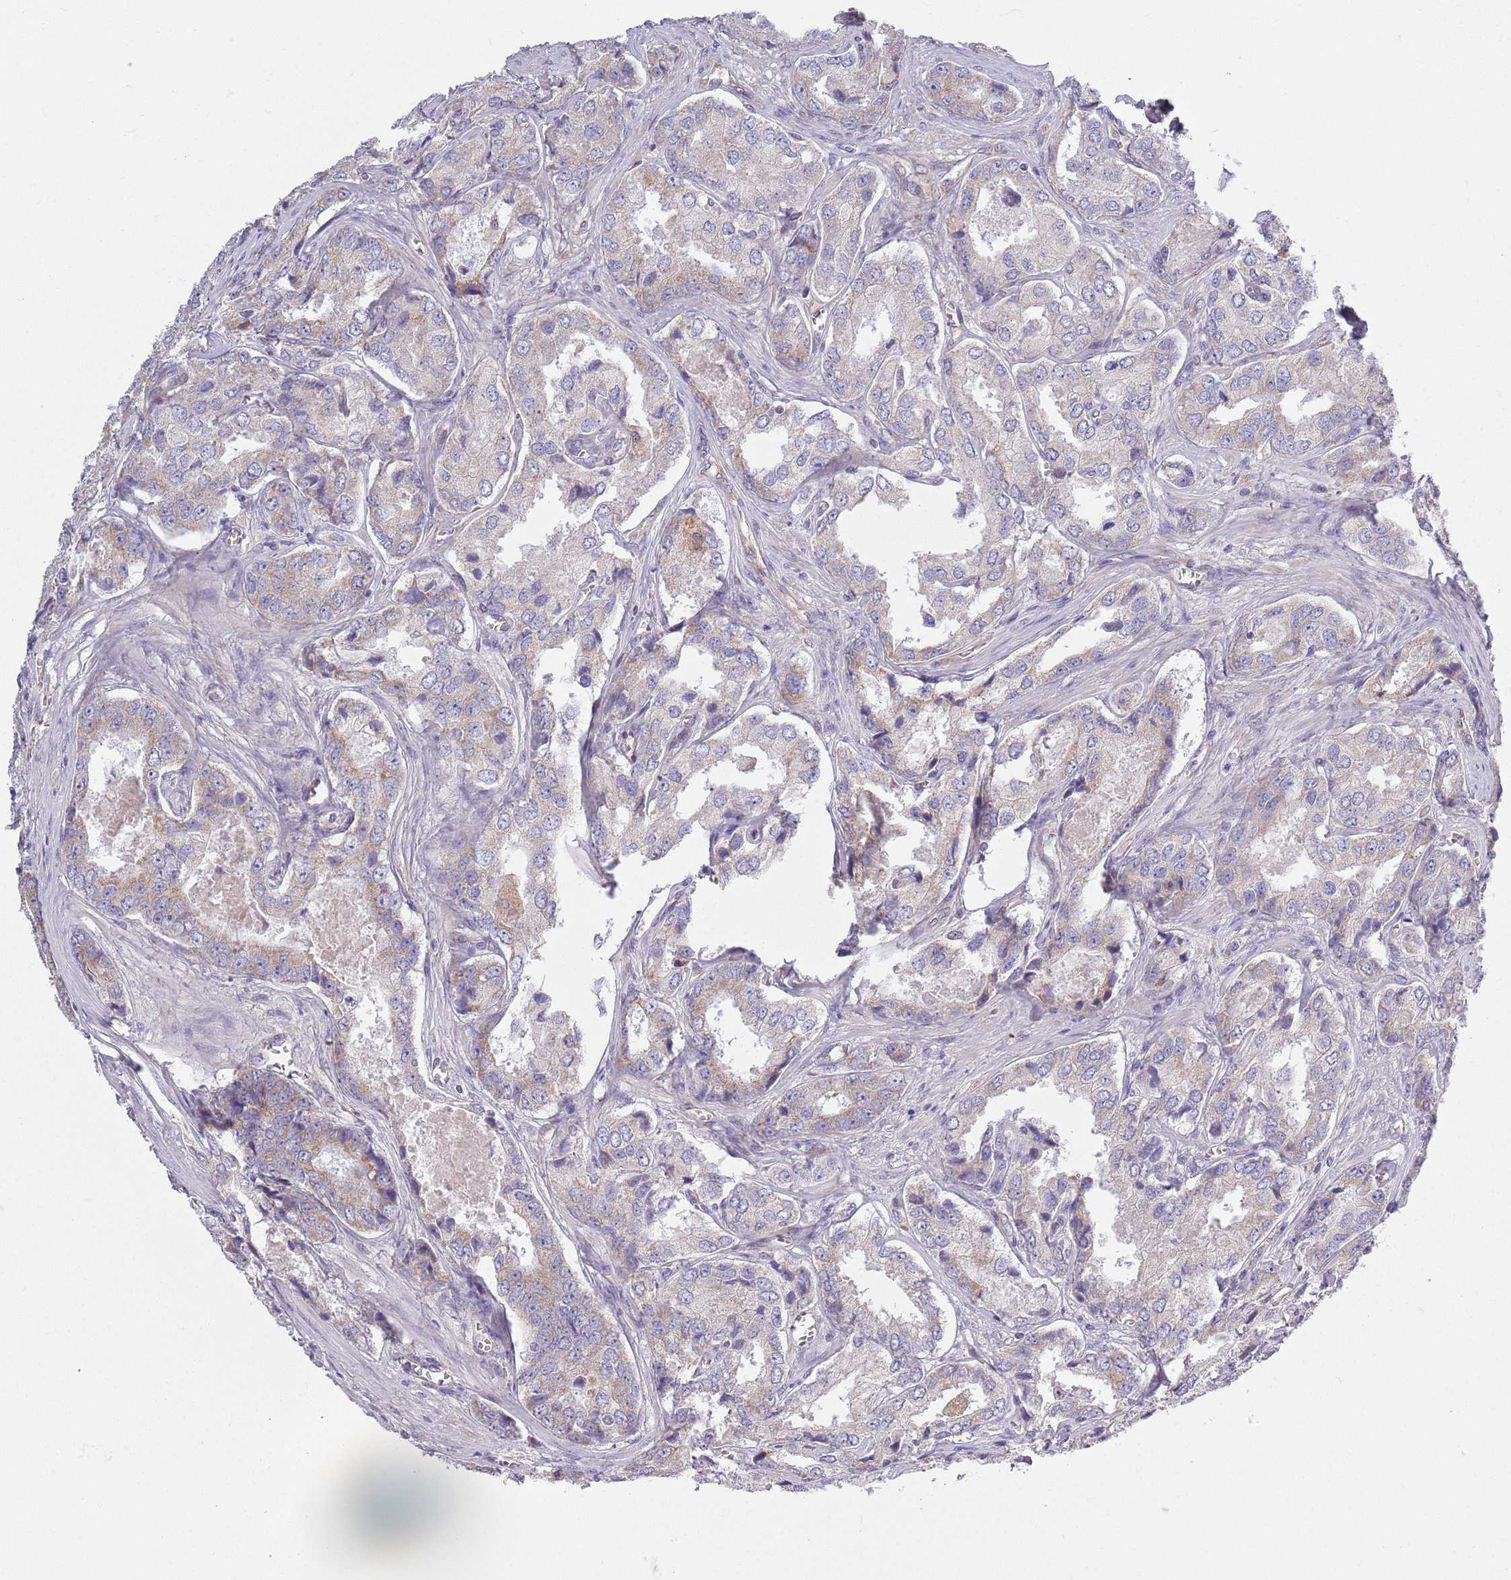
{"staining": {"intensity": "weak", "quantity": "25%-75%", "location": "cytoplasmic/membranous"}, "tissue": "prostate cancer", "cell_type": "Tumor cells", "image_type": "cancer", "snomed": [{"axis": "morphology", "description": "Adenocarcinoma, Low grade"}, {"axis": "topography", "description": "Prostate"}], "caption": "Prostate cancer stained with immunohistochemistry shows weak cytoplasmic/membranous positivity in approximately 25%-75% of tumor cells. (DAB (3,3'-diaminobenzidine) IHC with brightfield microscopy, high magnification).", "gene": "COQ5", "patient": {"sex": "male", "age": 68}}